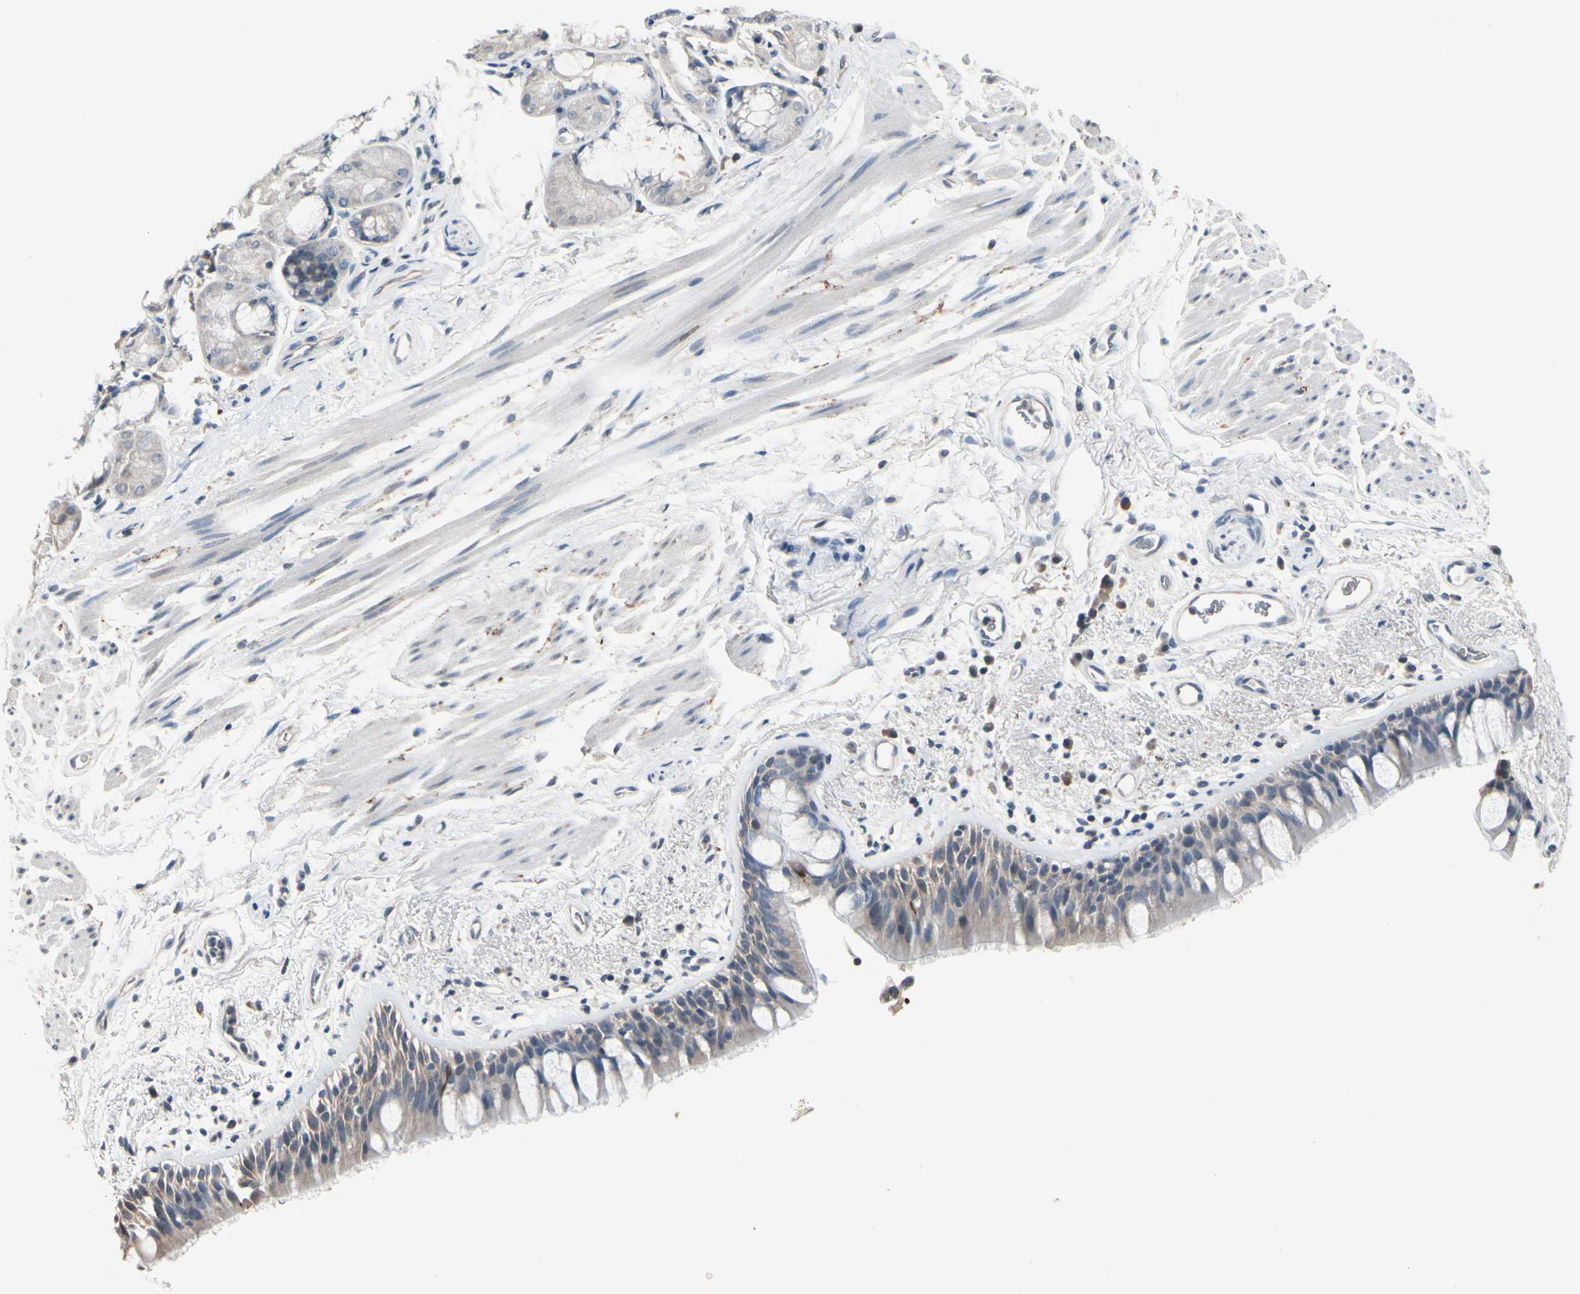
{"staining": {"intensity": "weak", "quantity": "25%-75%", "location": "cytoplasmic/membranous"}, "tissue": "bronchus", "cell_type": "Respiratory epithelial cells", "image_type": "normal", "snomed": [{"axis": "morphology", "description": "Normal tissue, NOS"}, {"axis": "morphology", "description": "Adenocarcinoma, NOS"}, {"axis": "topography", "description": "Bronchus"}, {"axis": "topography", "description": "Lung"}], "caption": "Human bronchus stained with a brown dye shows weak cytoplasmic/membranous positive staining in approximately 25%-75% of respiratory epithelial cells.", "gene": "SV2A", "patient": {"sex": "female", "age": 54}}